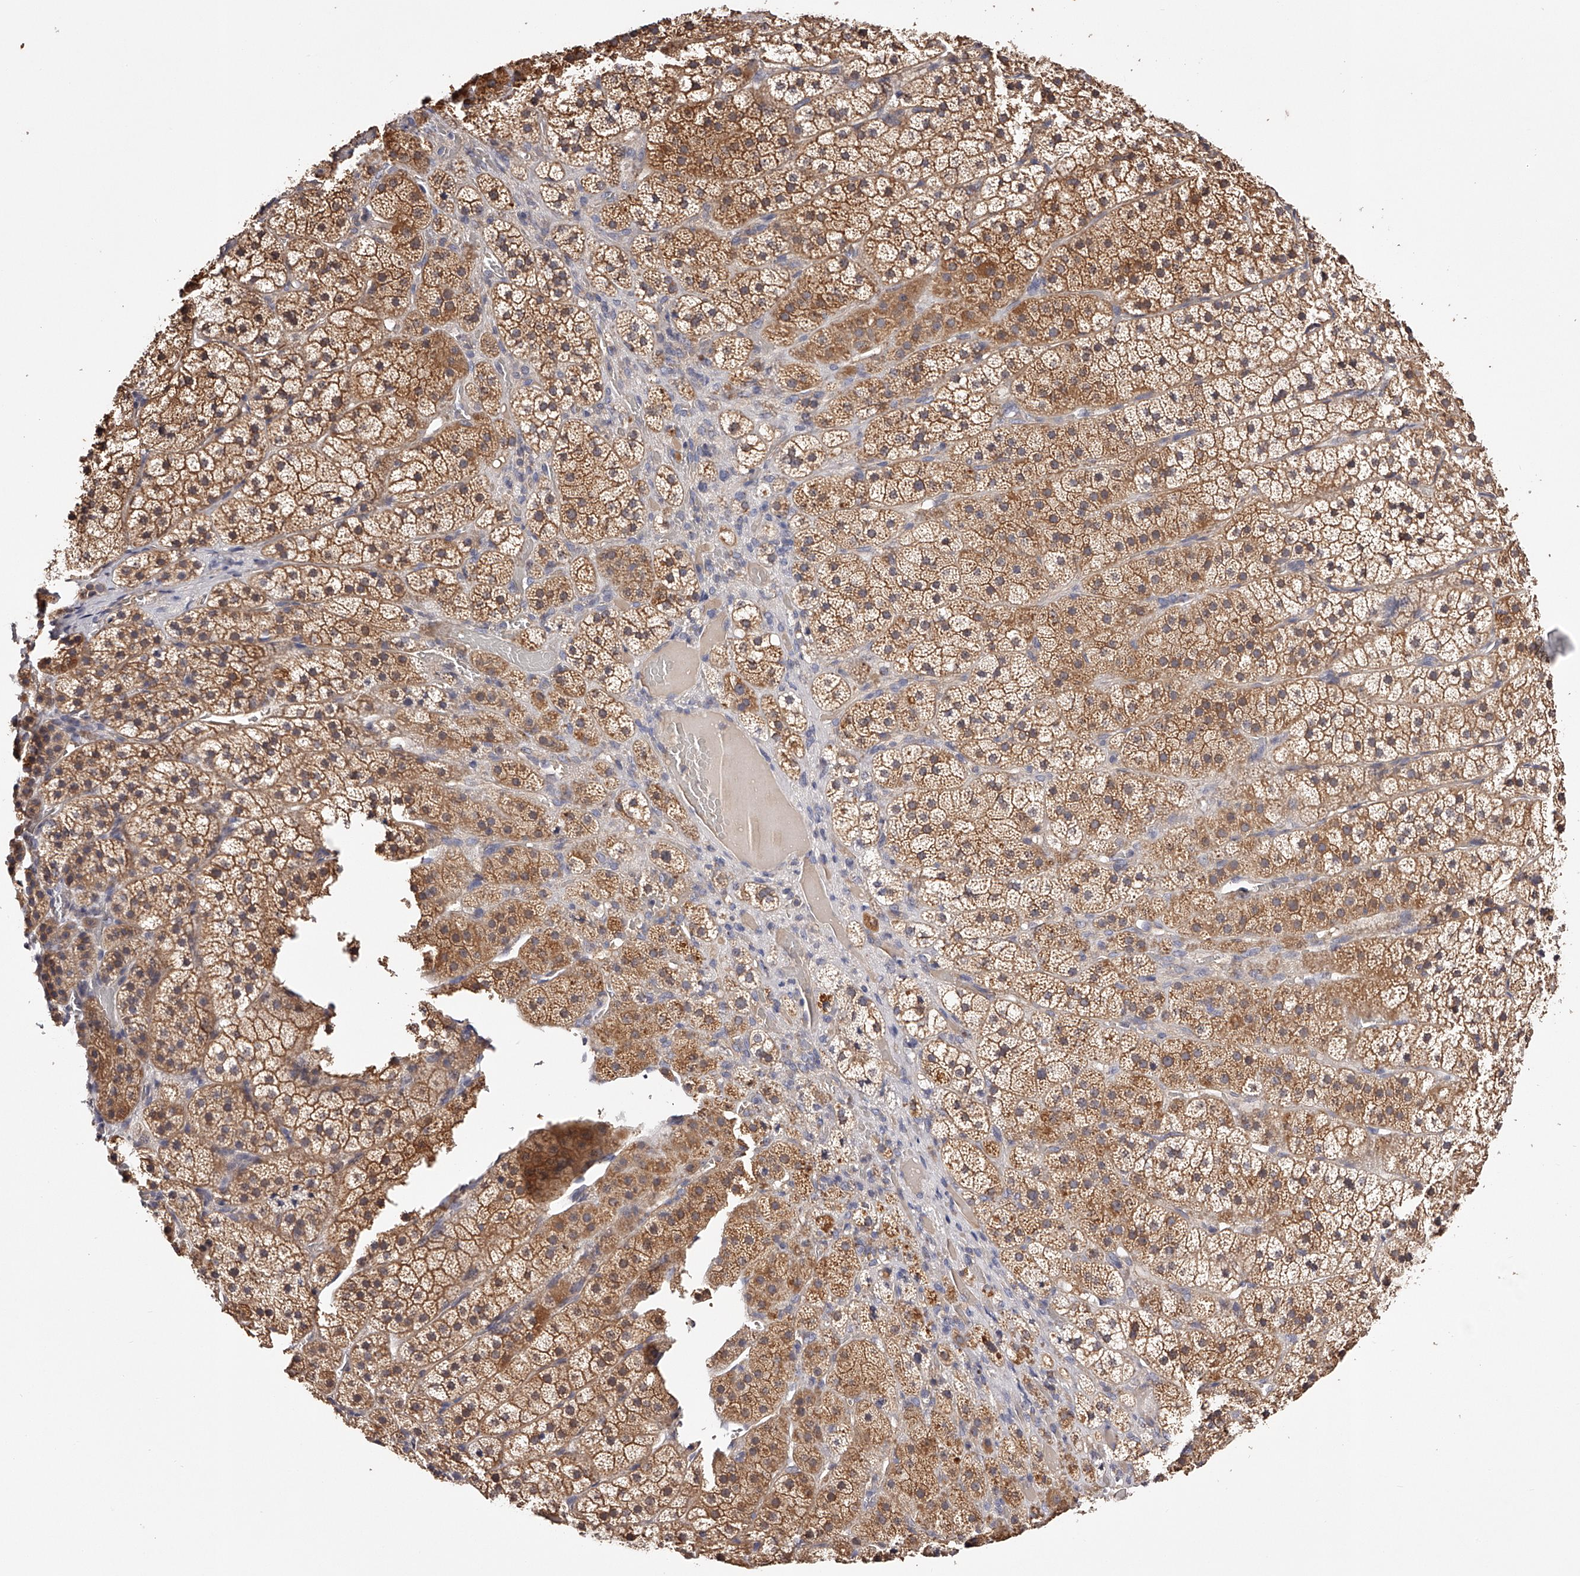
{"staining": {"intensity": "moderate", "quantity": ">75%", "location": "cytoplasmic/membranous"}, "tissue": "adrenal gland", "cell_type": "Glandular cells", "image_type": "normal", "snomed": [{"axis": "morphology", "description": "Normal tissue, NOS"}, {"axis": "topography", "description": "Adrenal gland"}], "caption": "A histopathology image of human adrenal gland stained for a protein shows moderate cytoplasmic/membranous brown staining in glandular cells. The staining is performed using DAB brown chromogen to label protein expression. The nuclei are counter-stained blue using hematoxylin.", "gene": "USP21", "patient": {"sex": "female", "age": 44}}